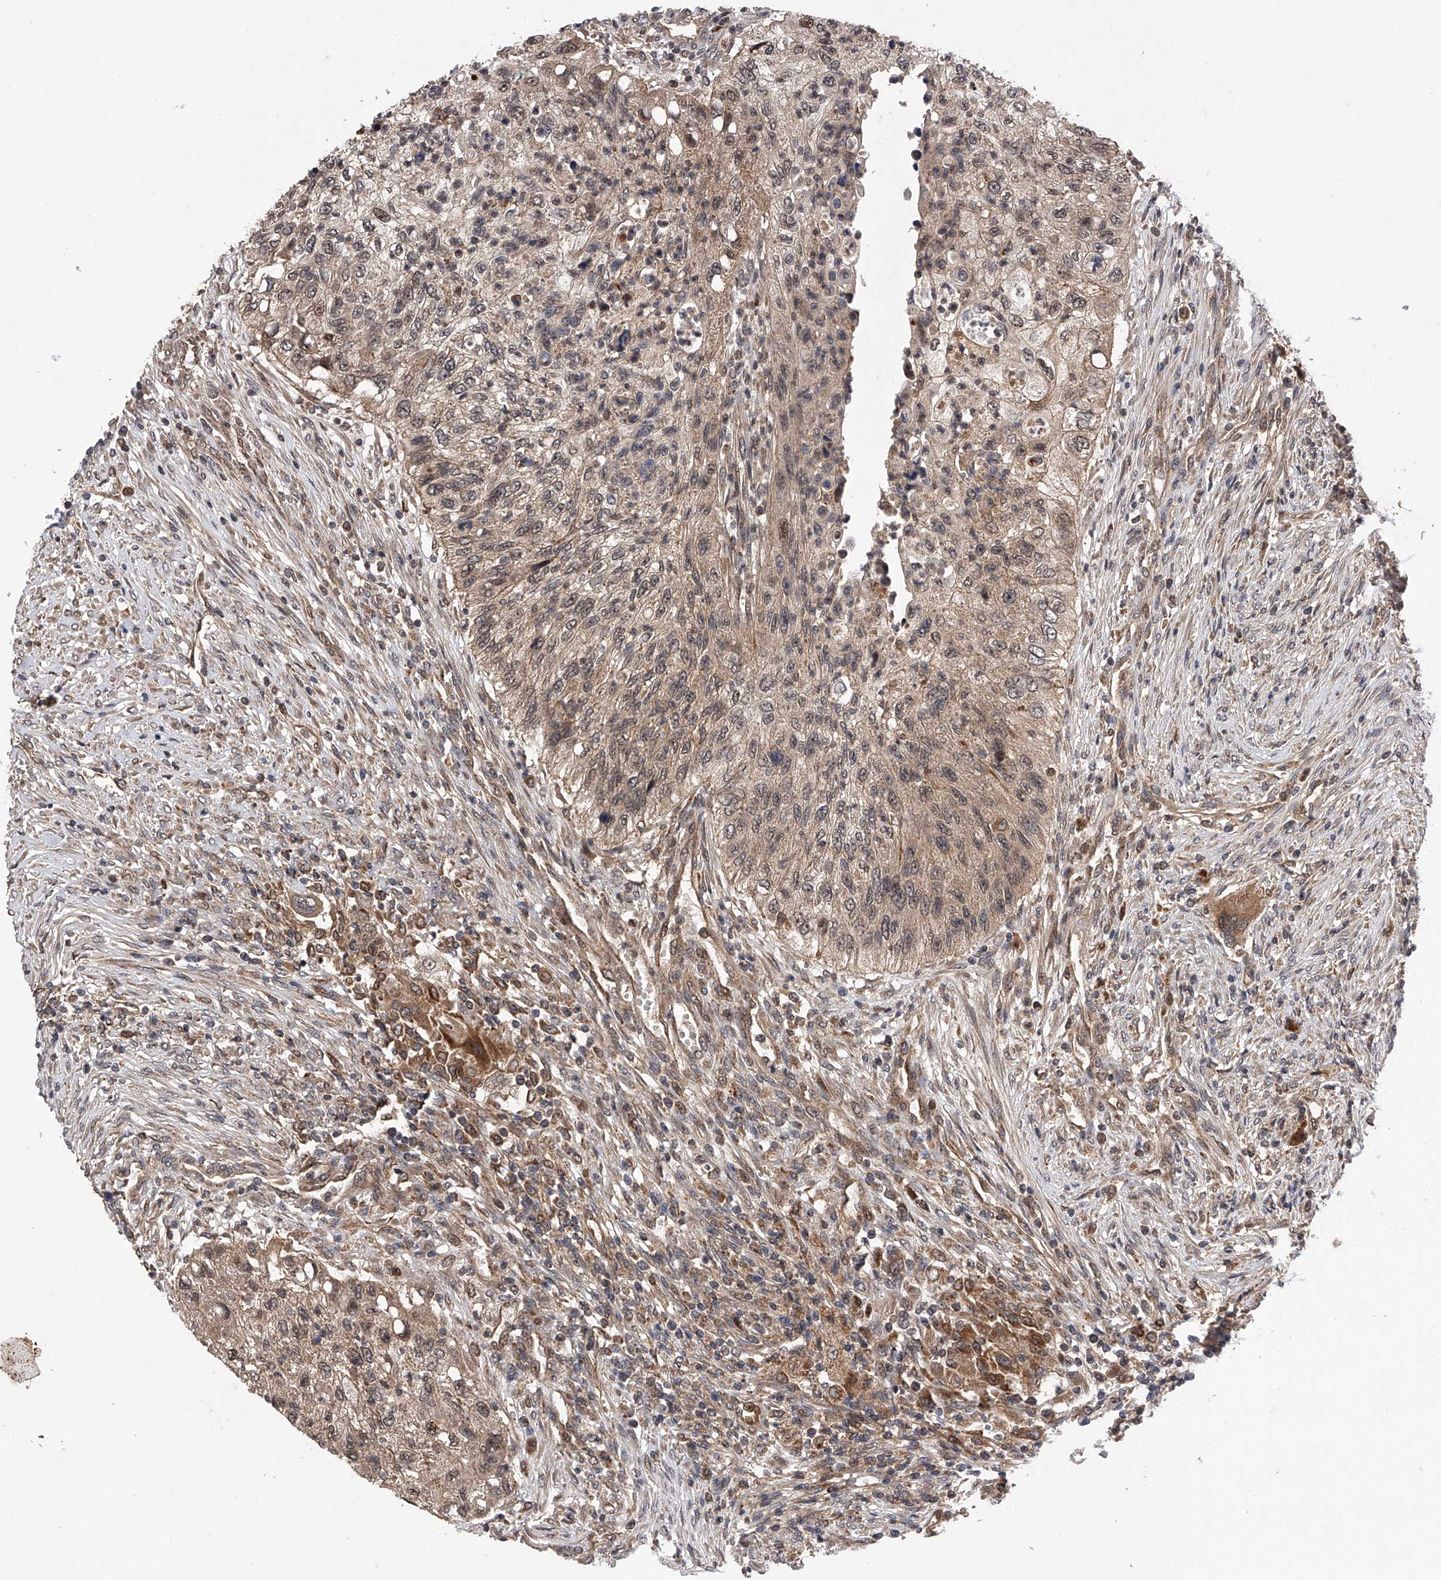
{"staining": {"intensity": "weak", "quantity": ">75%", "location": "cytoplasmic/membranous"}, "tissue": "urothelial cancer", "cell_type": "Tumor cells", "image_type": "cancer", "snomed": [{"axis": "morphology", "description": "Urothelial carcinoma, High grade"}, {"axis": "topography", "description": "Urinary bladder"}], "caption": "This is an image of immunohistochemistry staining of urothelial cancer, which shows weak expression in the cytoplasmic/membranous of tumor cells.", "gene": "MAP3K11", "patient": {"sex": "female", "age": 60}}